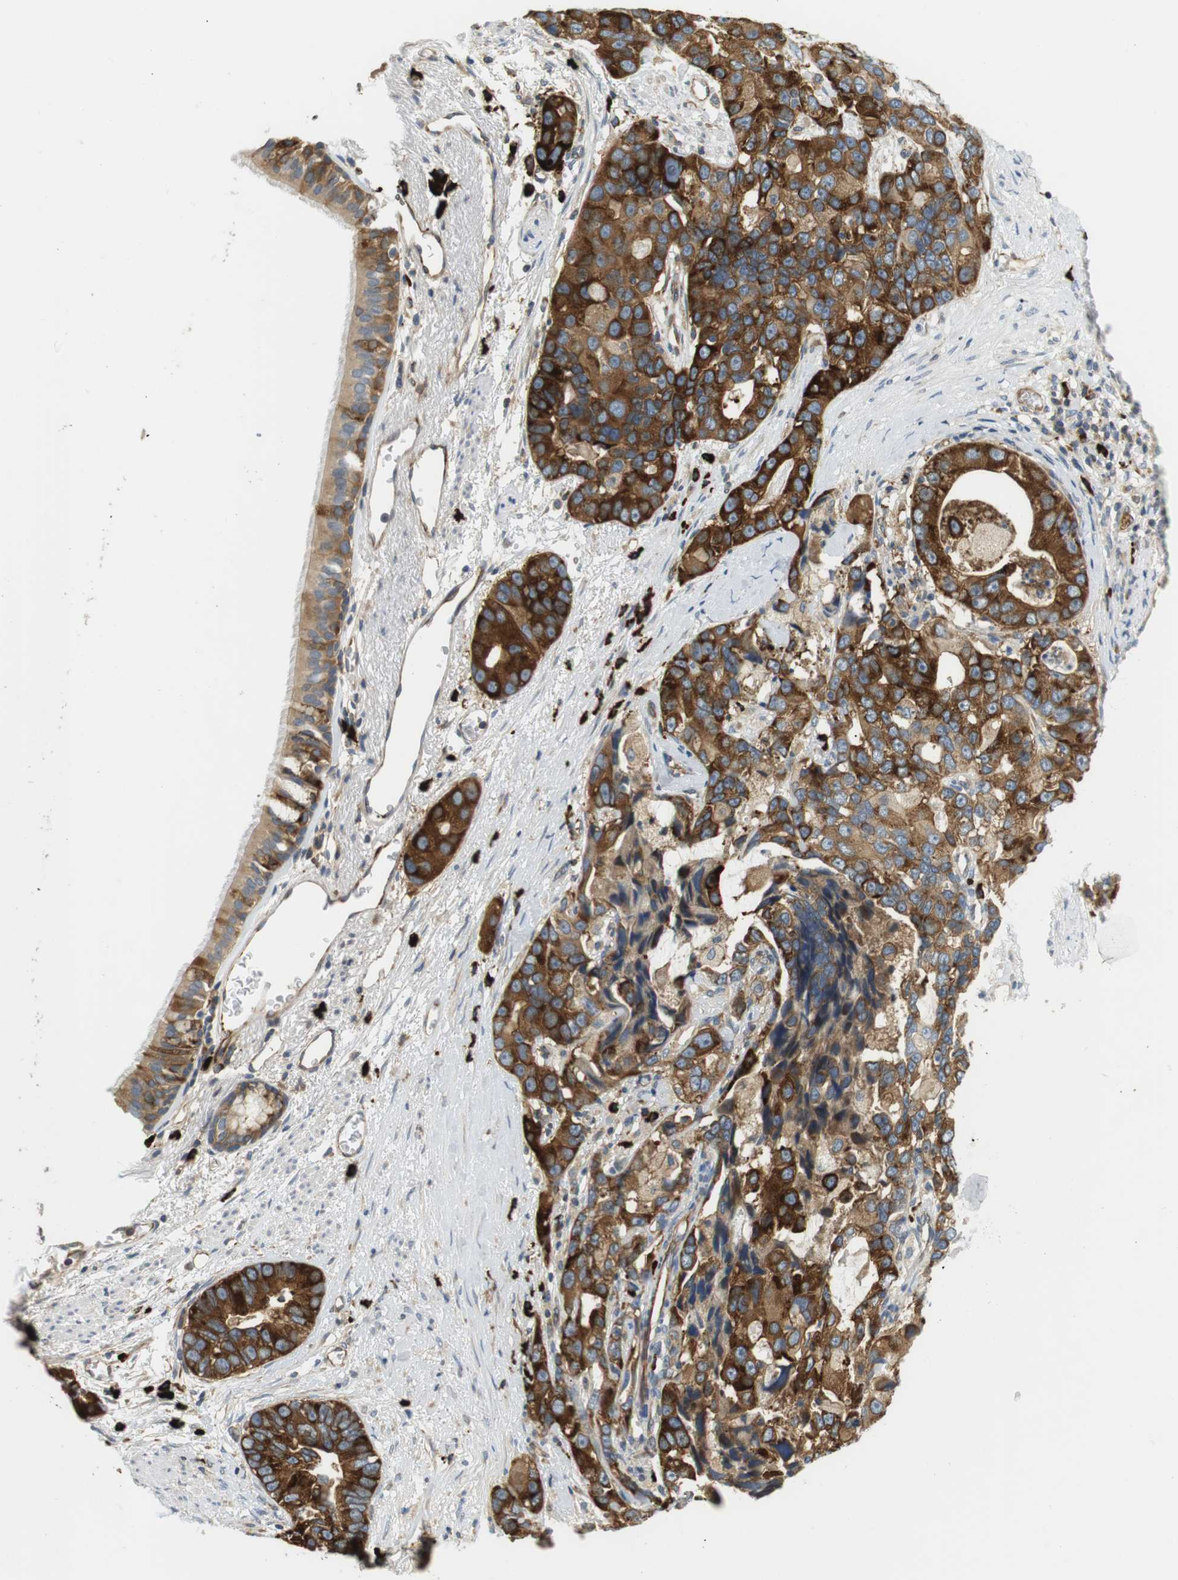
{"staining": {"intensity": "strong", "quantity": "25%-75%", "location": "cytoplasmic/membranous"}, "tissue": "bronchus", "cell_type": "Respiratory epithelial cells", "image_type": "normal", "snomed": [{"axis": "morphology", "description": "Normal tissue, NOS"}, {"axis": "morphology", "description": "Adenocarcinoma, NOS"}, {"axis": "morphology", "description": "Adenocarcinoma, metastatic, NOS"}, {"axis": "topography", "description": "Lymph node"}, {"axis": "topography", "description": "Bronchus"}, {"axis": "topography", "description": "Lung"}], "caption": "Protein expression analysis of unremarkable bronchus displays strong cytoplasmic/membranous positivity in approximately 25%-75% of respiratory epithelial cells. (DAB (3,3'-diaminobenzidine) IHC with brightfield microscopy, high magnification).", "gene": "TMEM200A", "patient": {"sex": "female", "age": 54}}